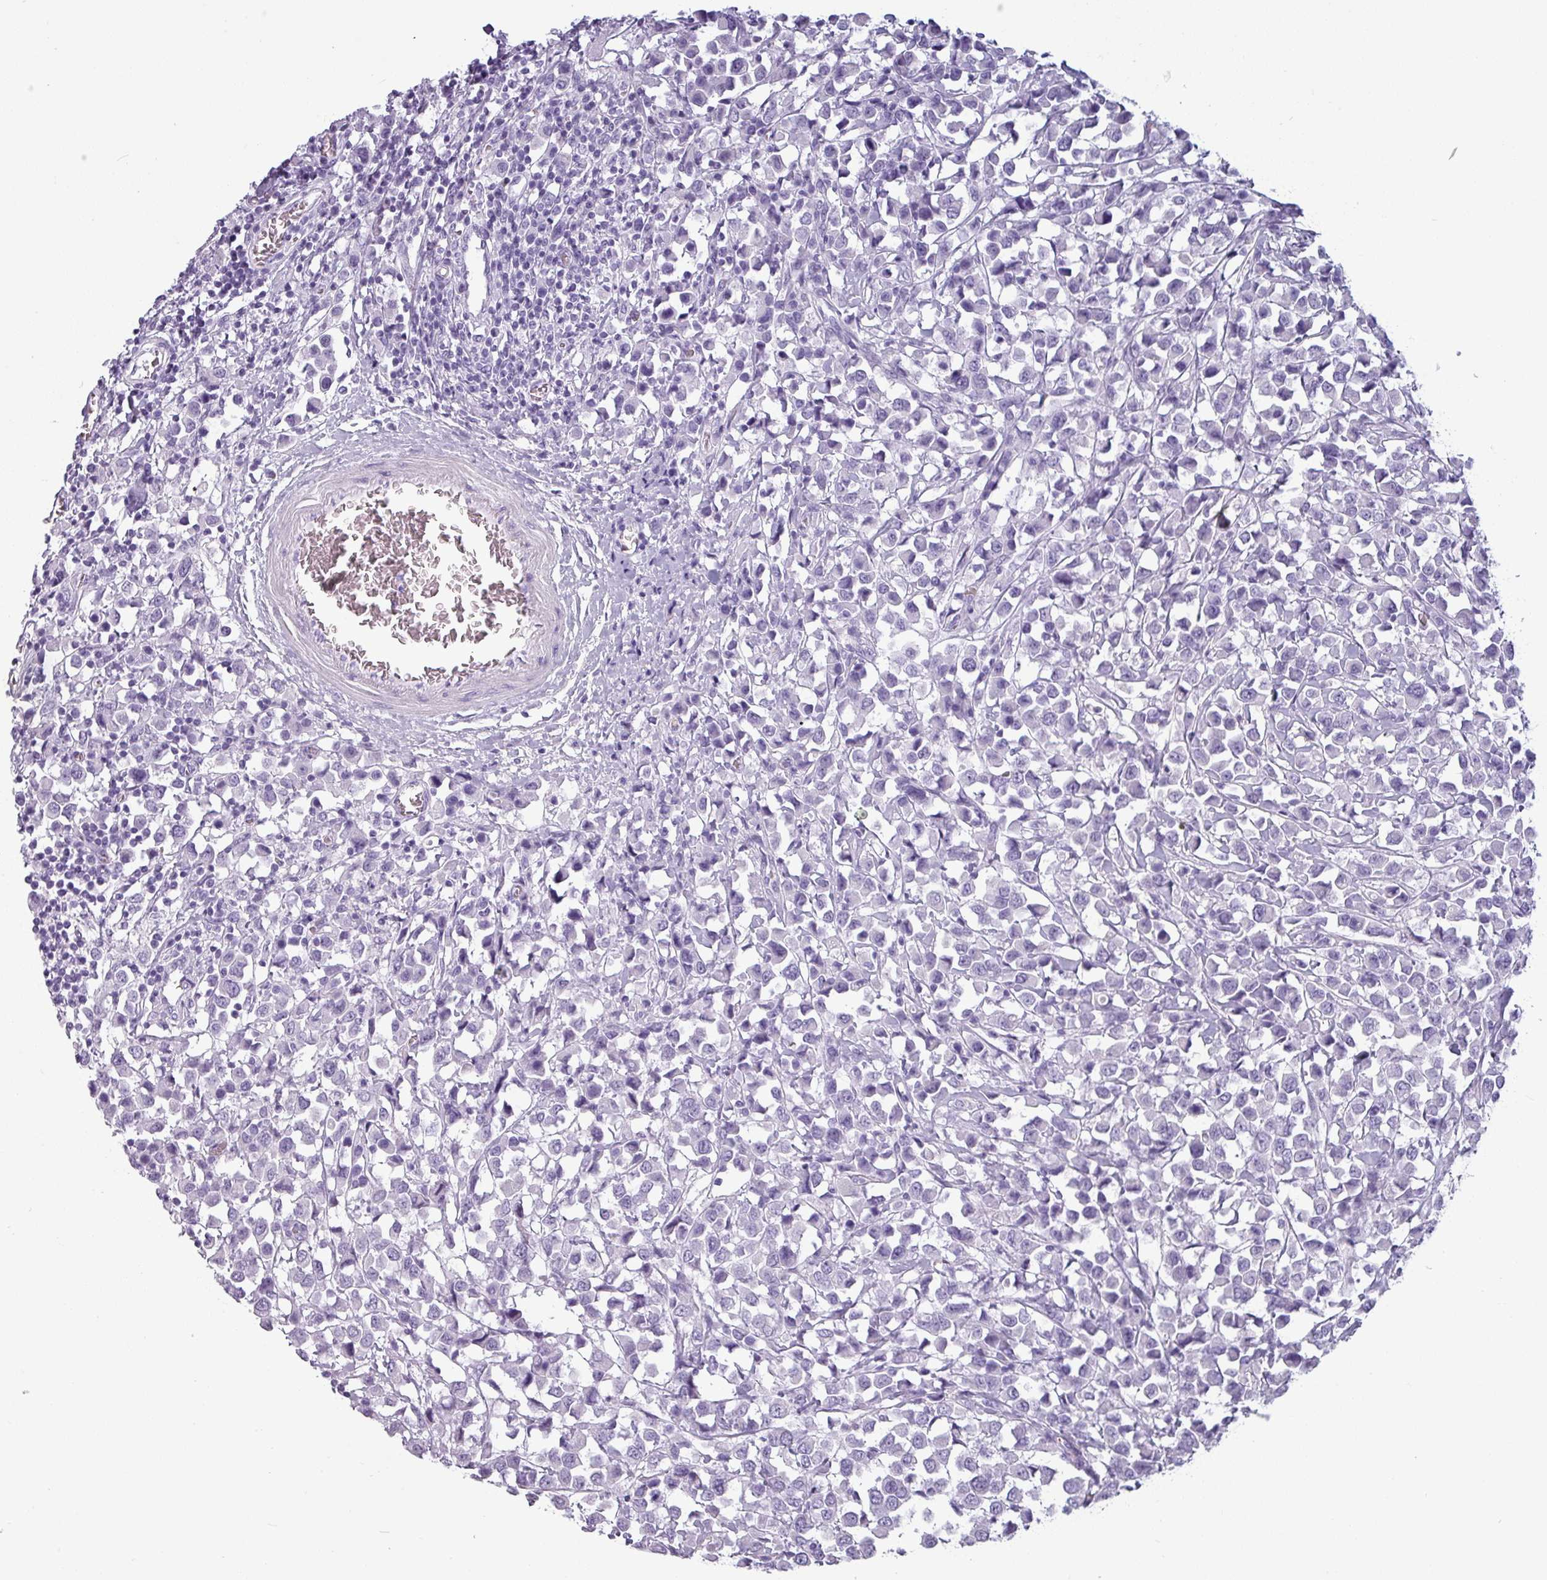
{"staining": {"intensity": "negative", "quantity": "none", "location": "none"}, "tissue": "breast cancer", "cell_type": "Tumor cells", "image_type": "cancer", "snomed": [{"axis": "morphology", "description": "Duct carcinoma"}, {"axis": "topography", "description": "Breast"}], "caption": "DAB immunohistochemical staining of human breast intraductal carcinoma exhibits no significant staining in tumor cells.", "gene": "CRYBB2", "patient": {"sex": "female", "age": 61}}